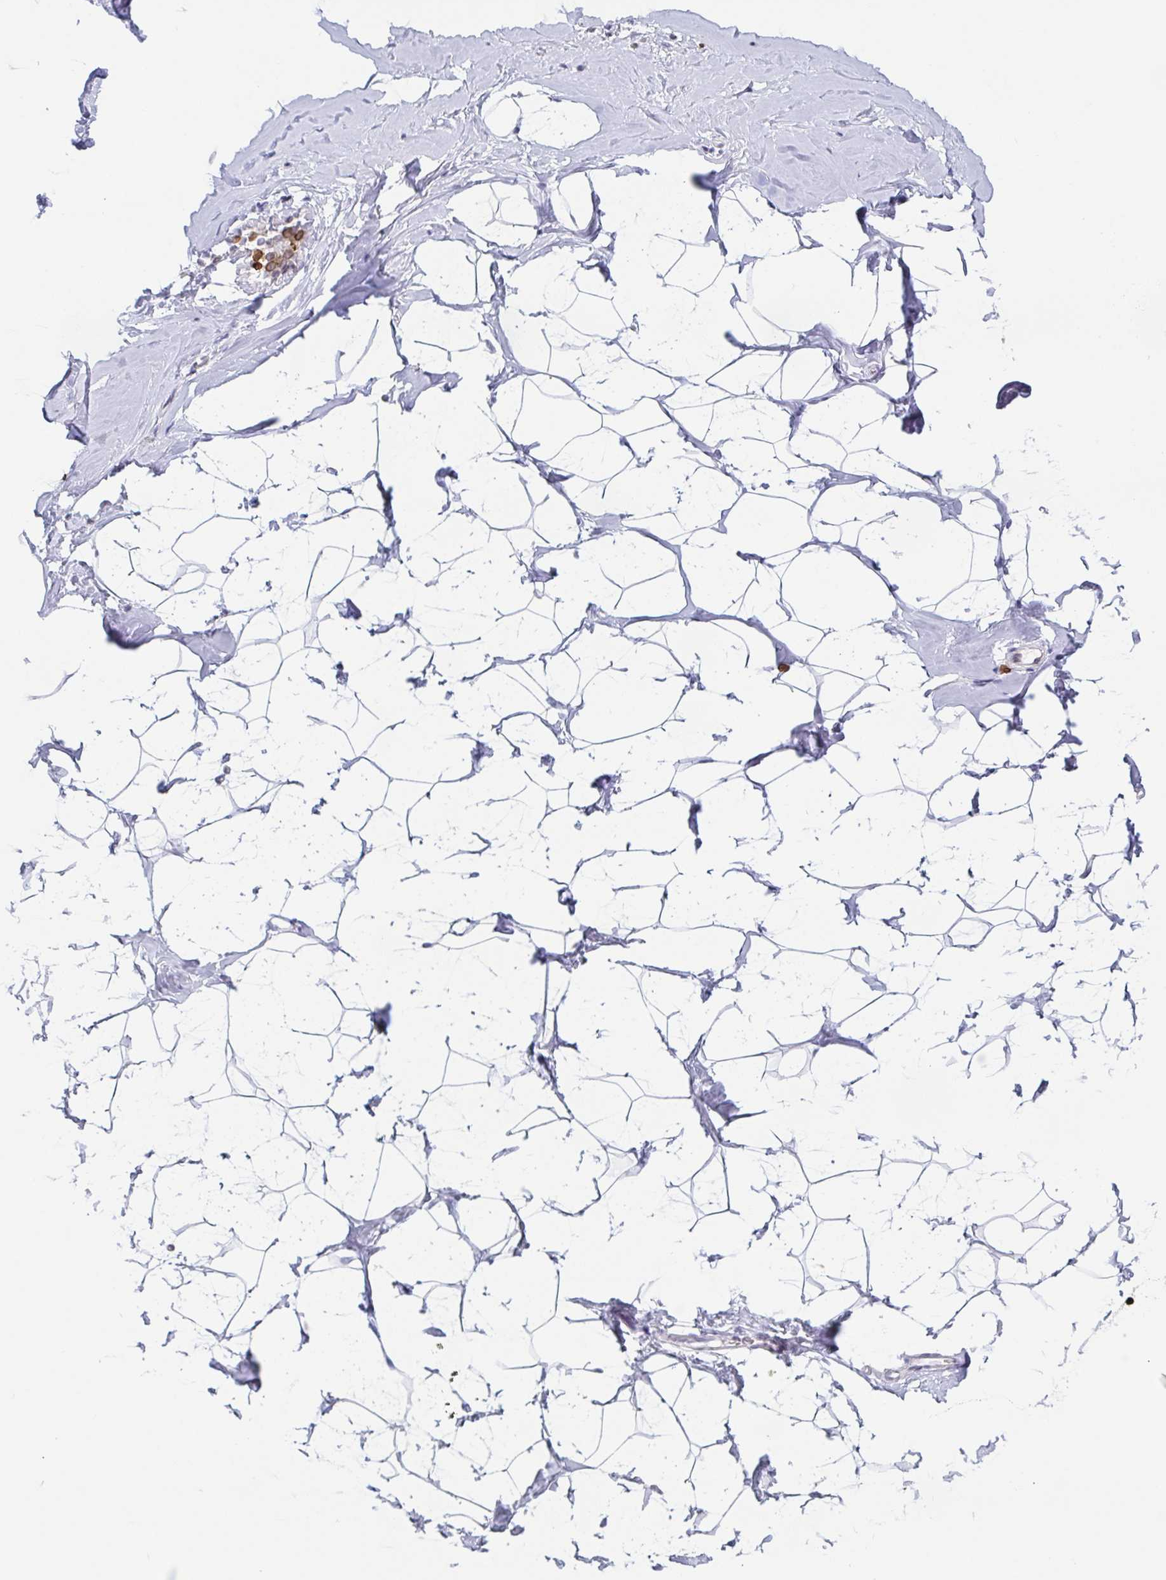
{"staining": {"intensity": "negative", "quantity": "none", "location": "none"}, "tissue": "breast", "cell_type": "Adipocytes", "image_type": "normal", "snomed": [{"axis": "morphology", "description": "Normal tissue, NOS"}, {"axis": "topography", "description": "Breast"}], "caption": "DAB (3,3'-diaminobenzidine) immunohistochemical staining of normal breast demonstrates no significant expression in adipocytes. The staining is performed using DAB brown chromogen with nuclei counter-stained in using hematoxylin.", "gene": "BTBD7", "patient": {"sex": "female", "age": 32}}